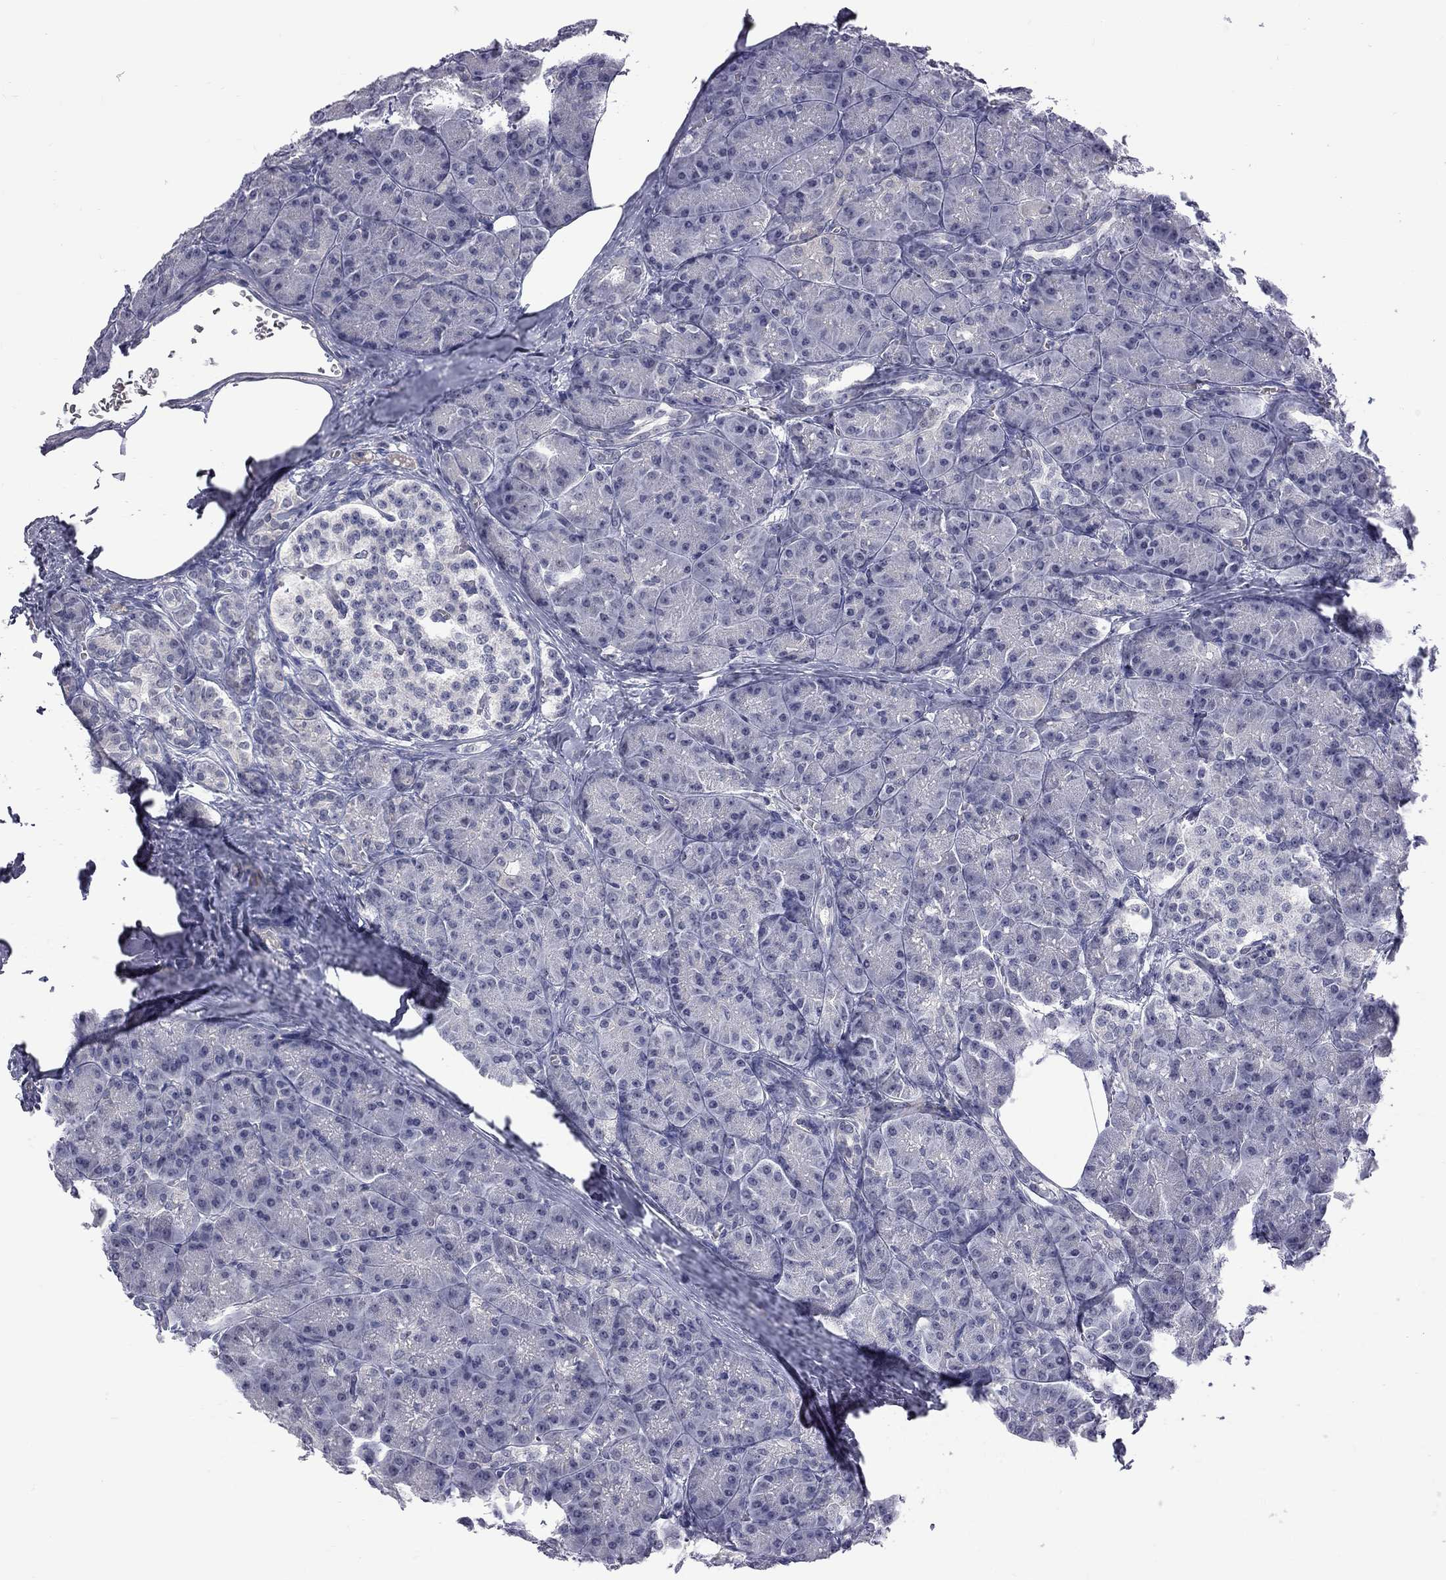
{"staining": {"intensity": "negative", "quantity": "none", "location": "none"}, "tissue": "pancreas", "cell_type": "Exocrine glandular cells", "image_type": "normal", "snomed": [{"axis": "morphology", "description": "Normal tissue, NOS"}, {"axis": "topography", "description": "Pancreas"}], "caption": "A histopathology image of human pancreas is negative for staining in exocrine glandular cells. (Brightfield microscopy of DAB (3,3'-diaminobenzidine) immunohistochemistry at high magnification).", "gene": "GSG1L", "patient": {"sex": "male", "age": 57}}